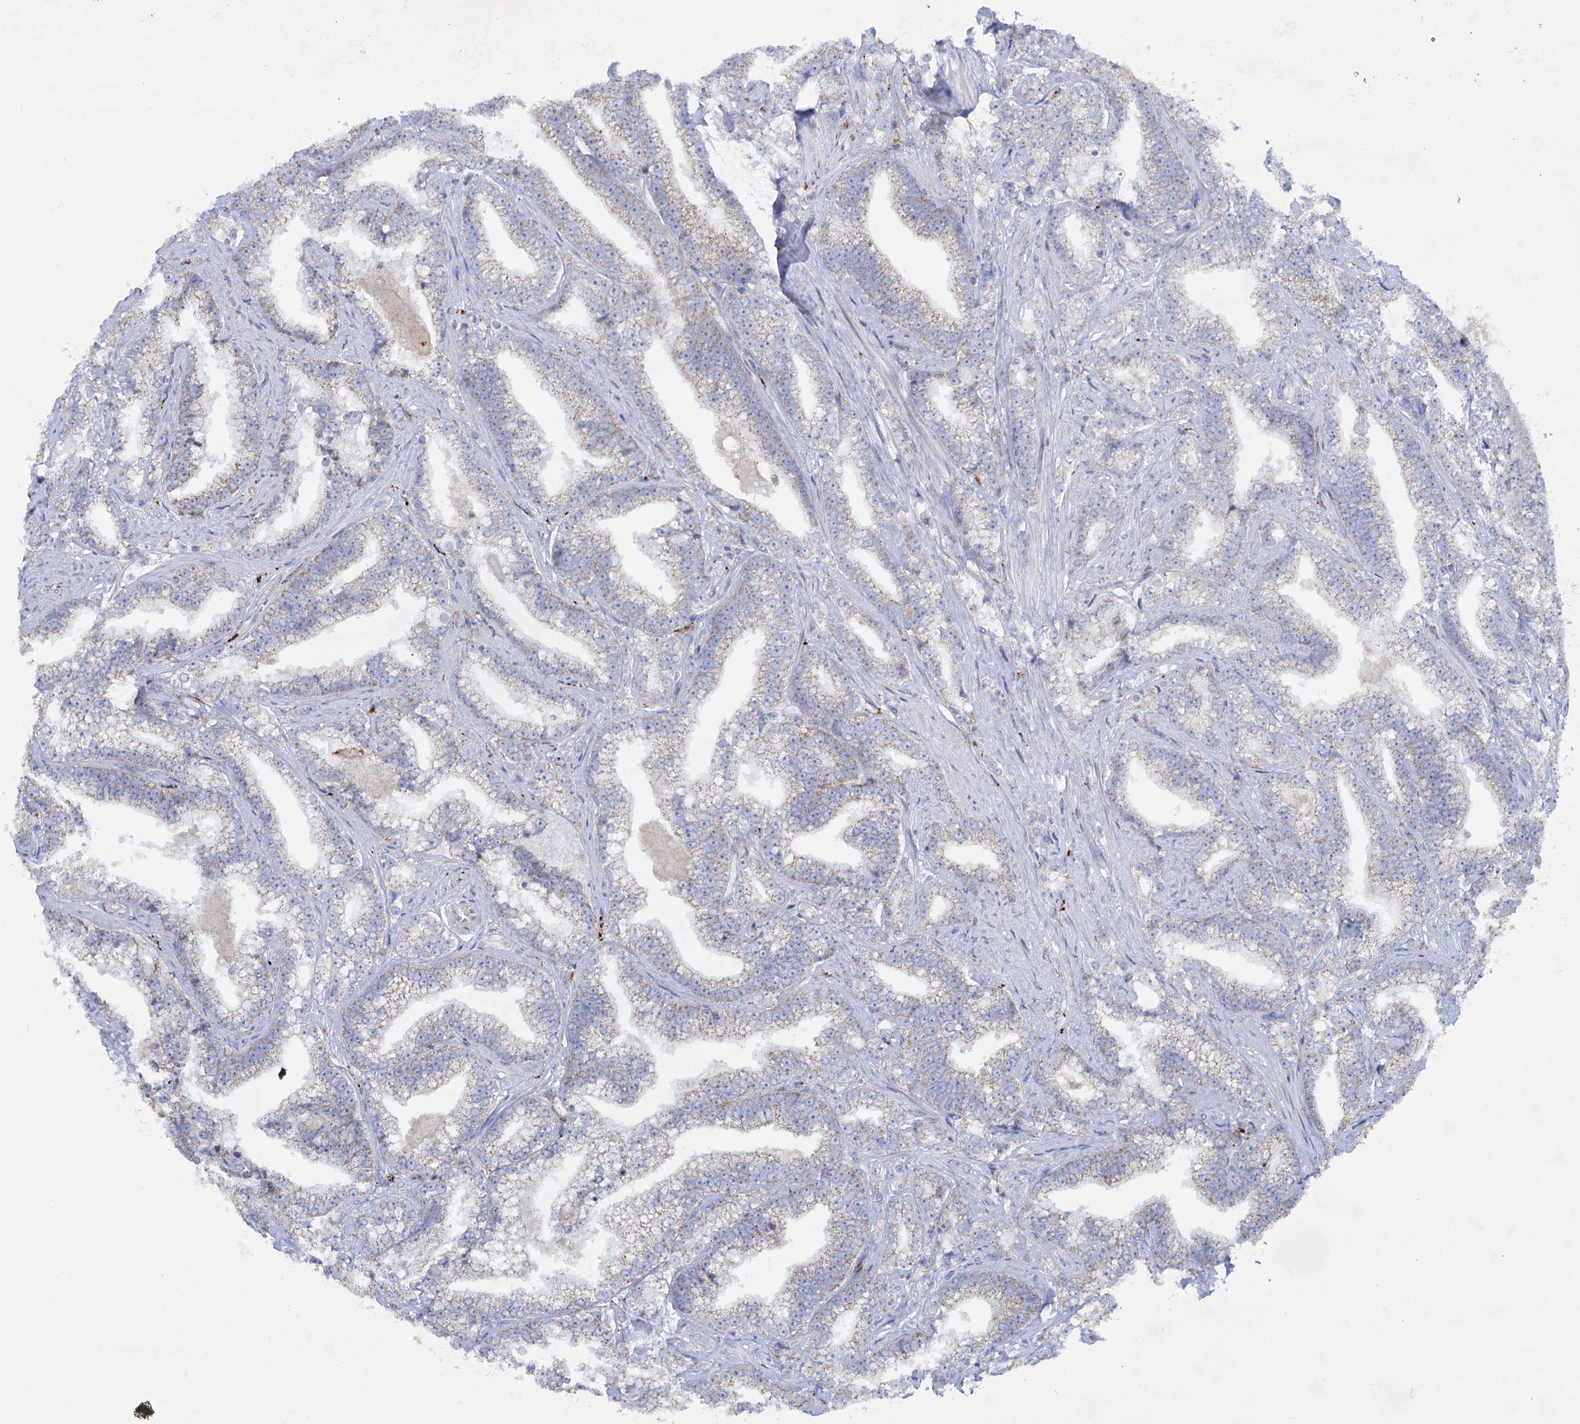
{"staining": {"intensity": "weak", "quantity": "<25%", "location": "cytoplasmic/membranous"}, "tissue": "prostate cancer", "cell_type": "Tumor cells", "image_type": "cancer", "snomed": [{"axis": "morphology", "description": "Adenocarcinoma, High grade"}, {"axis": "topography", "description": "Prostate and seminal vesicle, NOS"}], "caption": "Tumor cells show no significant protein expression in prostate cancer.", "gene": "ANKS3", "patient": {"sex": "male", "age": 67}}